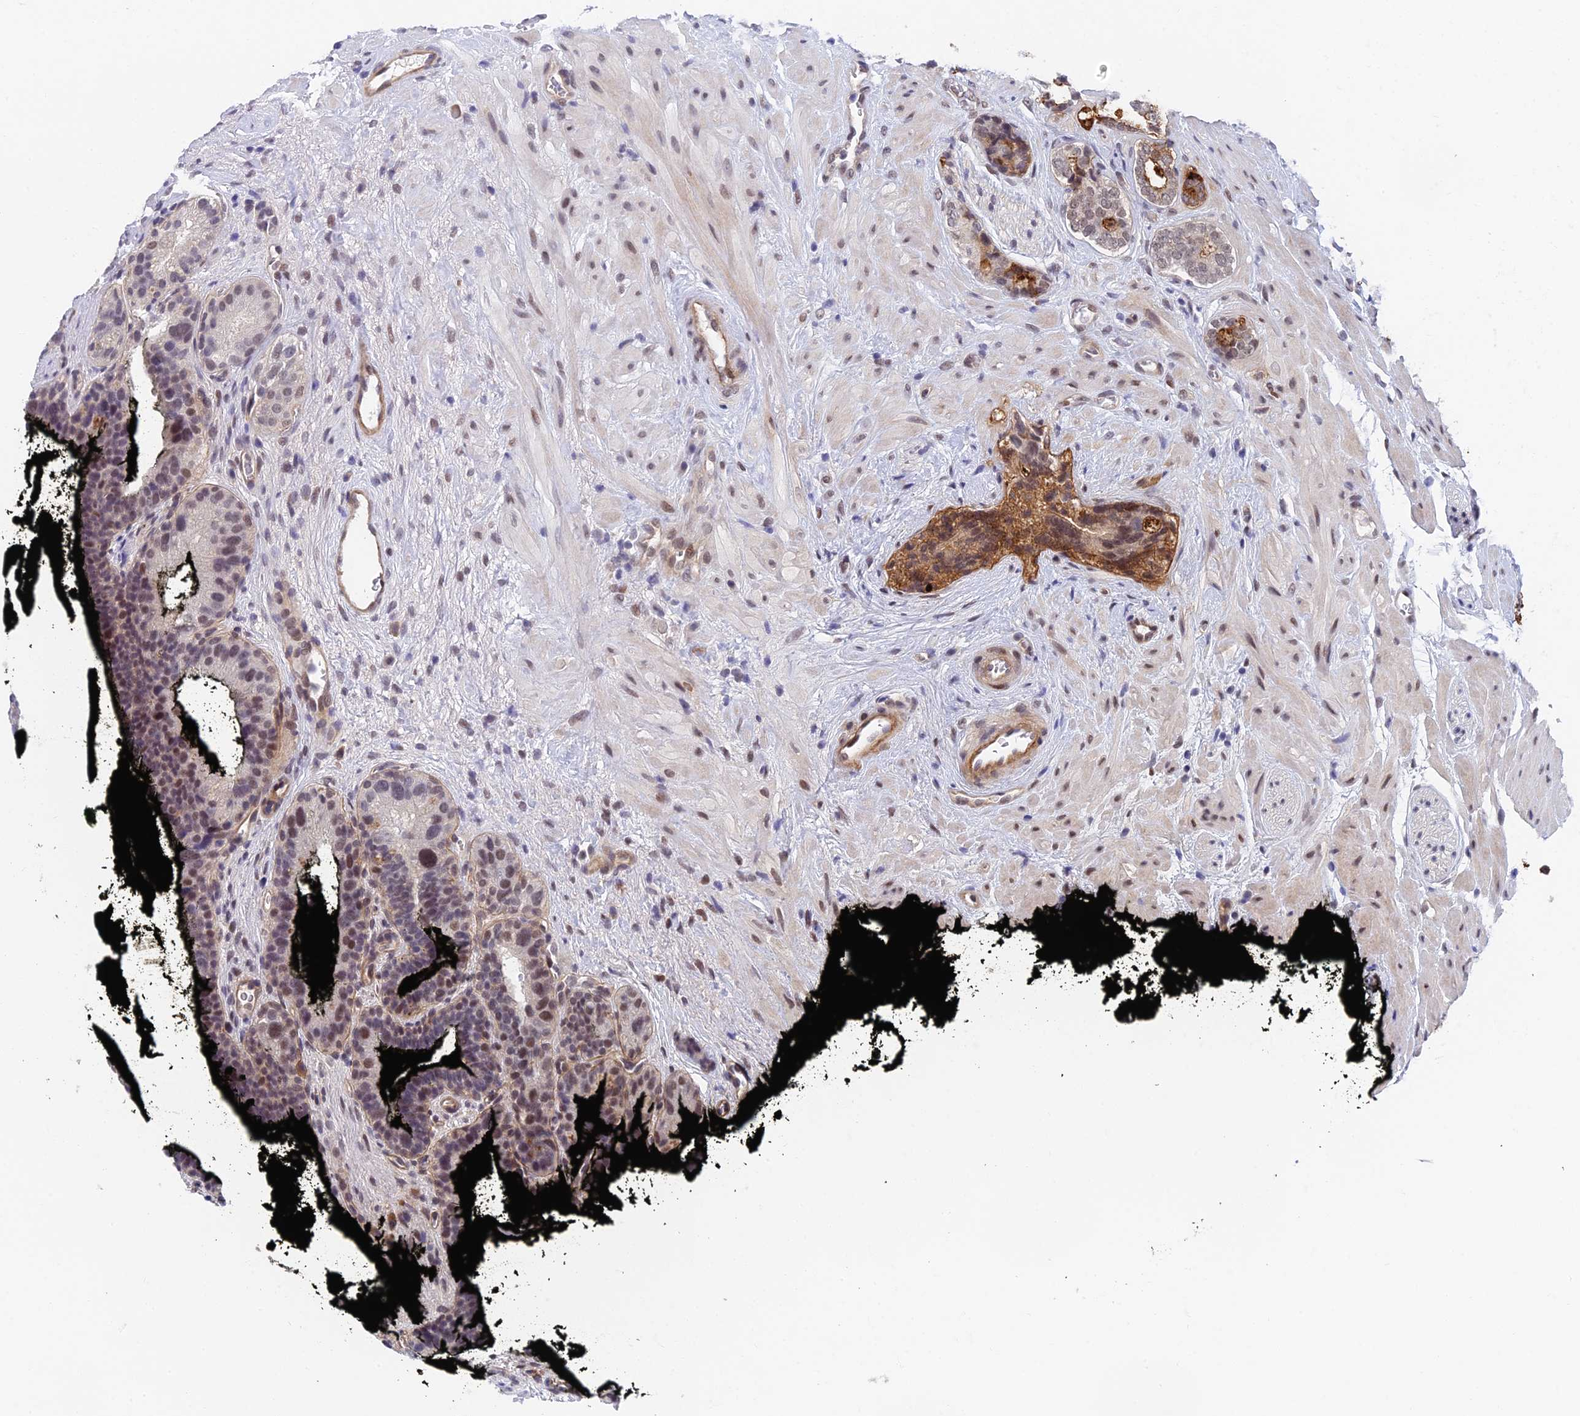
{"staining": {"intensity": "moderate", "quantity": "<25%", "location": "nuclear"}, "tissue": "prostate cancer", "cell_type": "Tumor cells", "image_type": "cancer", "snomed": [{"axis": "morphology", "description": "Adenocarcinoma, High grade"}, {"axis": "topography", "description": "Prostate"}], "caption": "A photomicrograph showing moderate nuclear expression in approximately <25% of tumor cells in high-grade adenocarcinoma (prostate), as visualized by brown immunohistochemical staining.", "gene": "NSMCE1", "patient": {"sex": "male", "age": 56}}